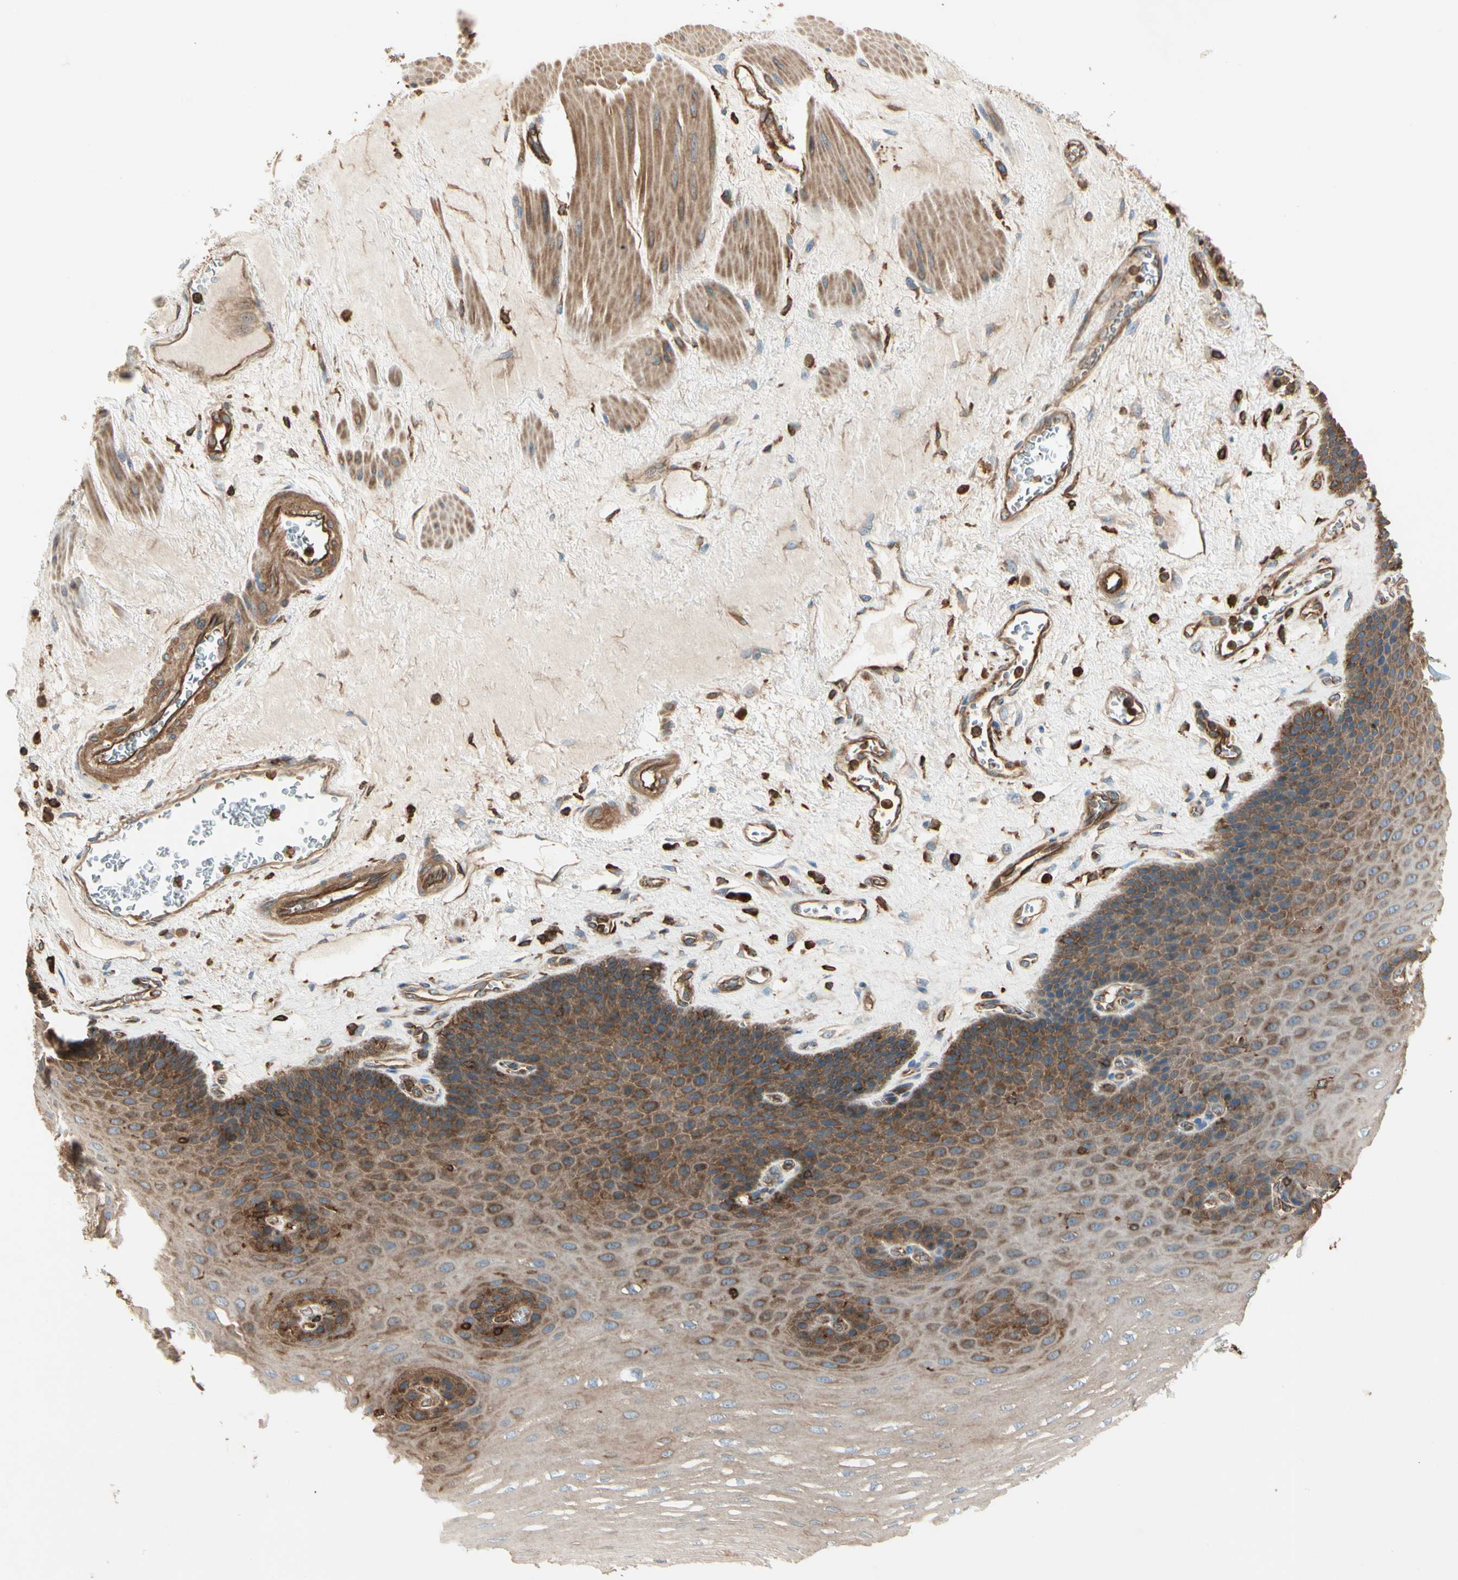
{"staining": {"intensity": "strong", "quantity": ">75%", "location": "cytoplasmic/membranous"}, "tissue": "esophagus", "cell_type": "Squamous epithelial cells", "image_type": "normal", "snomed": [{"axis": "morphology", "description": "Normal tissue, NOS"}, {"axis": "topography", "description": "Esophagus"}], "caption": "Brown immunohistochemical staining in benign esophagus exhibits strong cytoplasmic/membranous positivity in approximately >75% of squamous epithelial cells. The staining was performed using DAB to visualize the protein expression in brown, while the nuclei were stained in blue with hematoxylin (Magnification: 20x).", "gene": "ARPC2", "patient": {"sex": "female", "age": 72}}